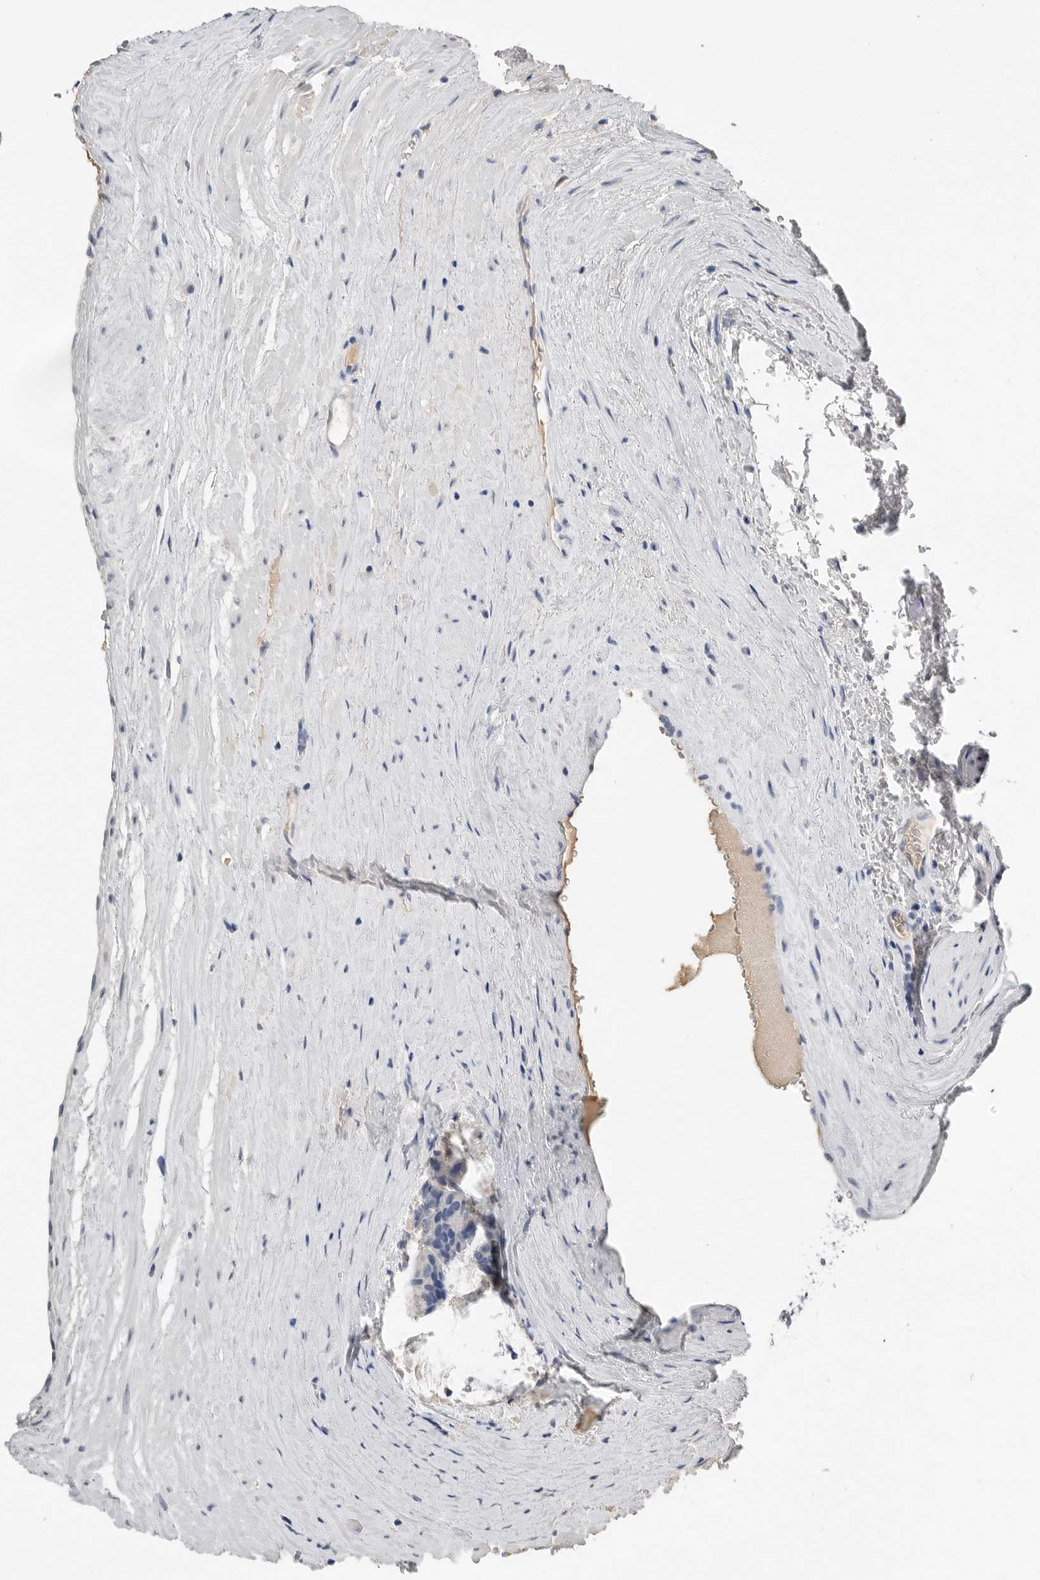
{"staining": {"intensity": "negative", "quantity": "none", "location": "none"}, "tissue": "prostate cancer", "cell_type": "Tumor cells", "image_type": "cancer", "snomed": [{"axis": "morphology", "description": "Adenocarcinoma, High grade"}, {"axis": "topography", "description": "Prostate"}], "caption": "The photomicrograph reveals no staining of tumor cells in prostate cancer.", "gene": "FABP6", "patient": {"sex": "male", "age": 70}}